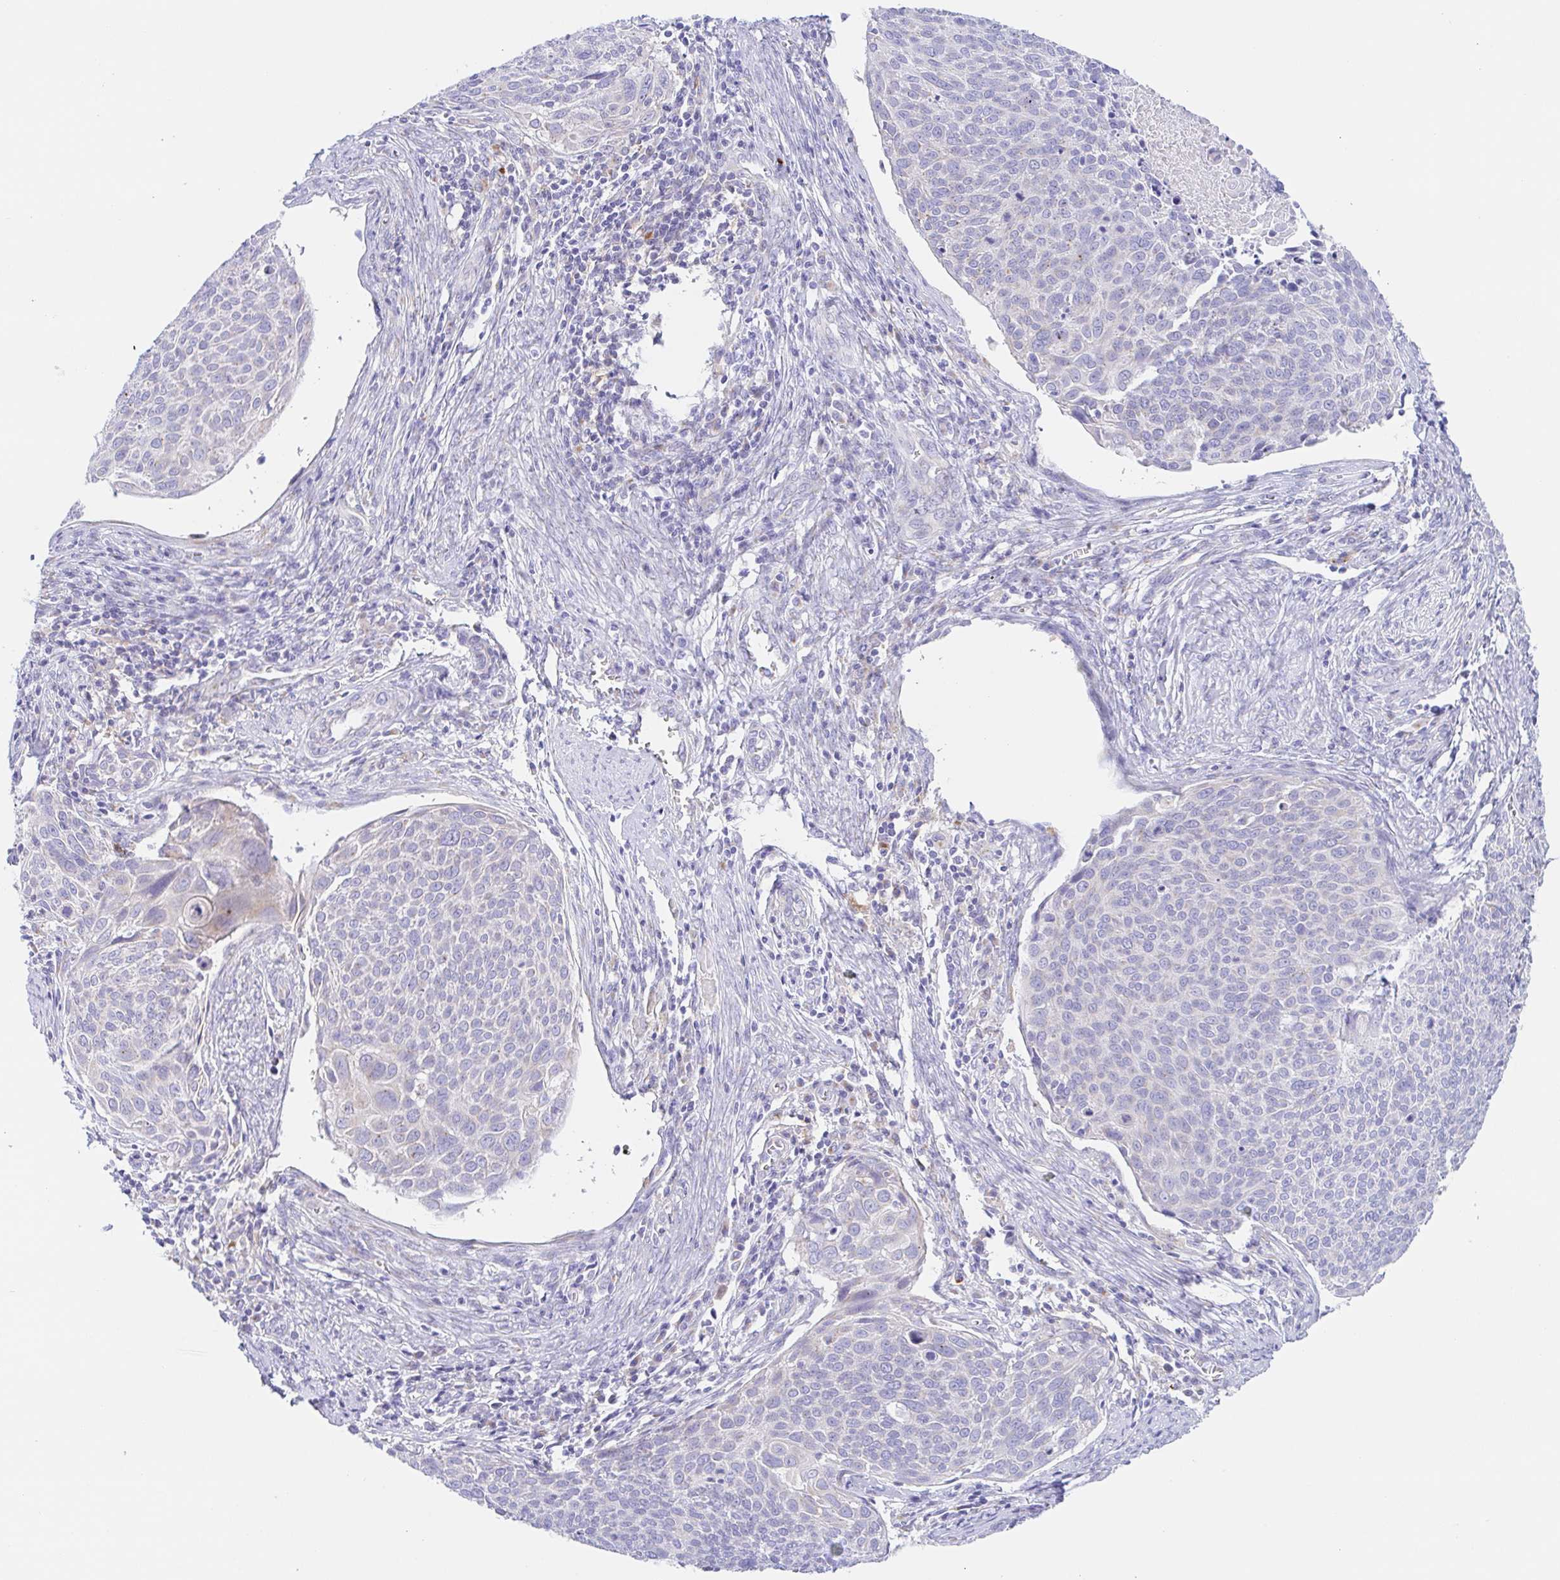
{"staining": {"intensity": "negative", "quantity": "none", "location": "none"}, "tissue": "cervical cancer", "cell_type": "Tumor cells", "image_type": "cancer", "snomed": [{"axis": "morphology", "description": "Squamous cell carcinoma, NOS"}, {"axis": "topography", "description": "Cervix"}], "caption": "Cervical squamous cell carcinoma stained for a protein using immunohistochemistry (IHC) demonstrates no staining tumor cells.", "gene": "SCG3", "patient": {"sex": "female", "age": 39}}